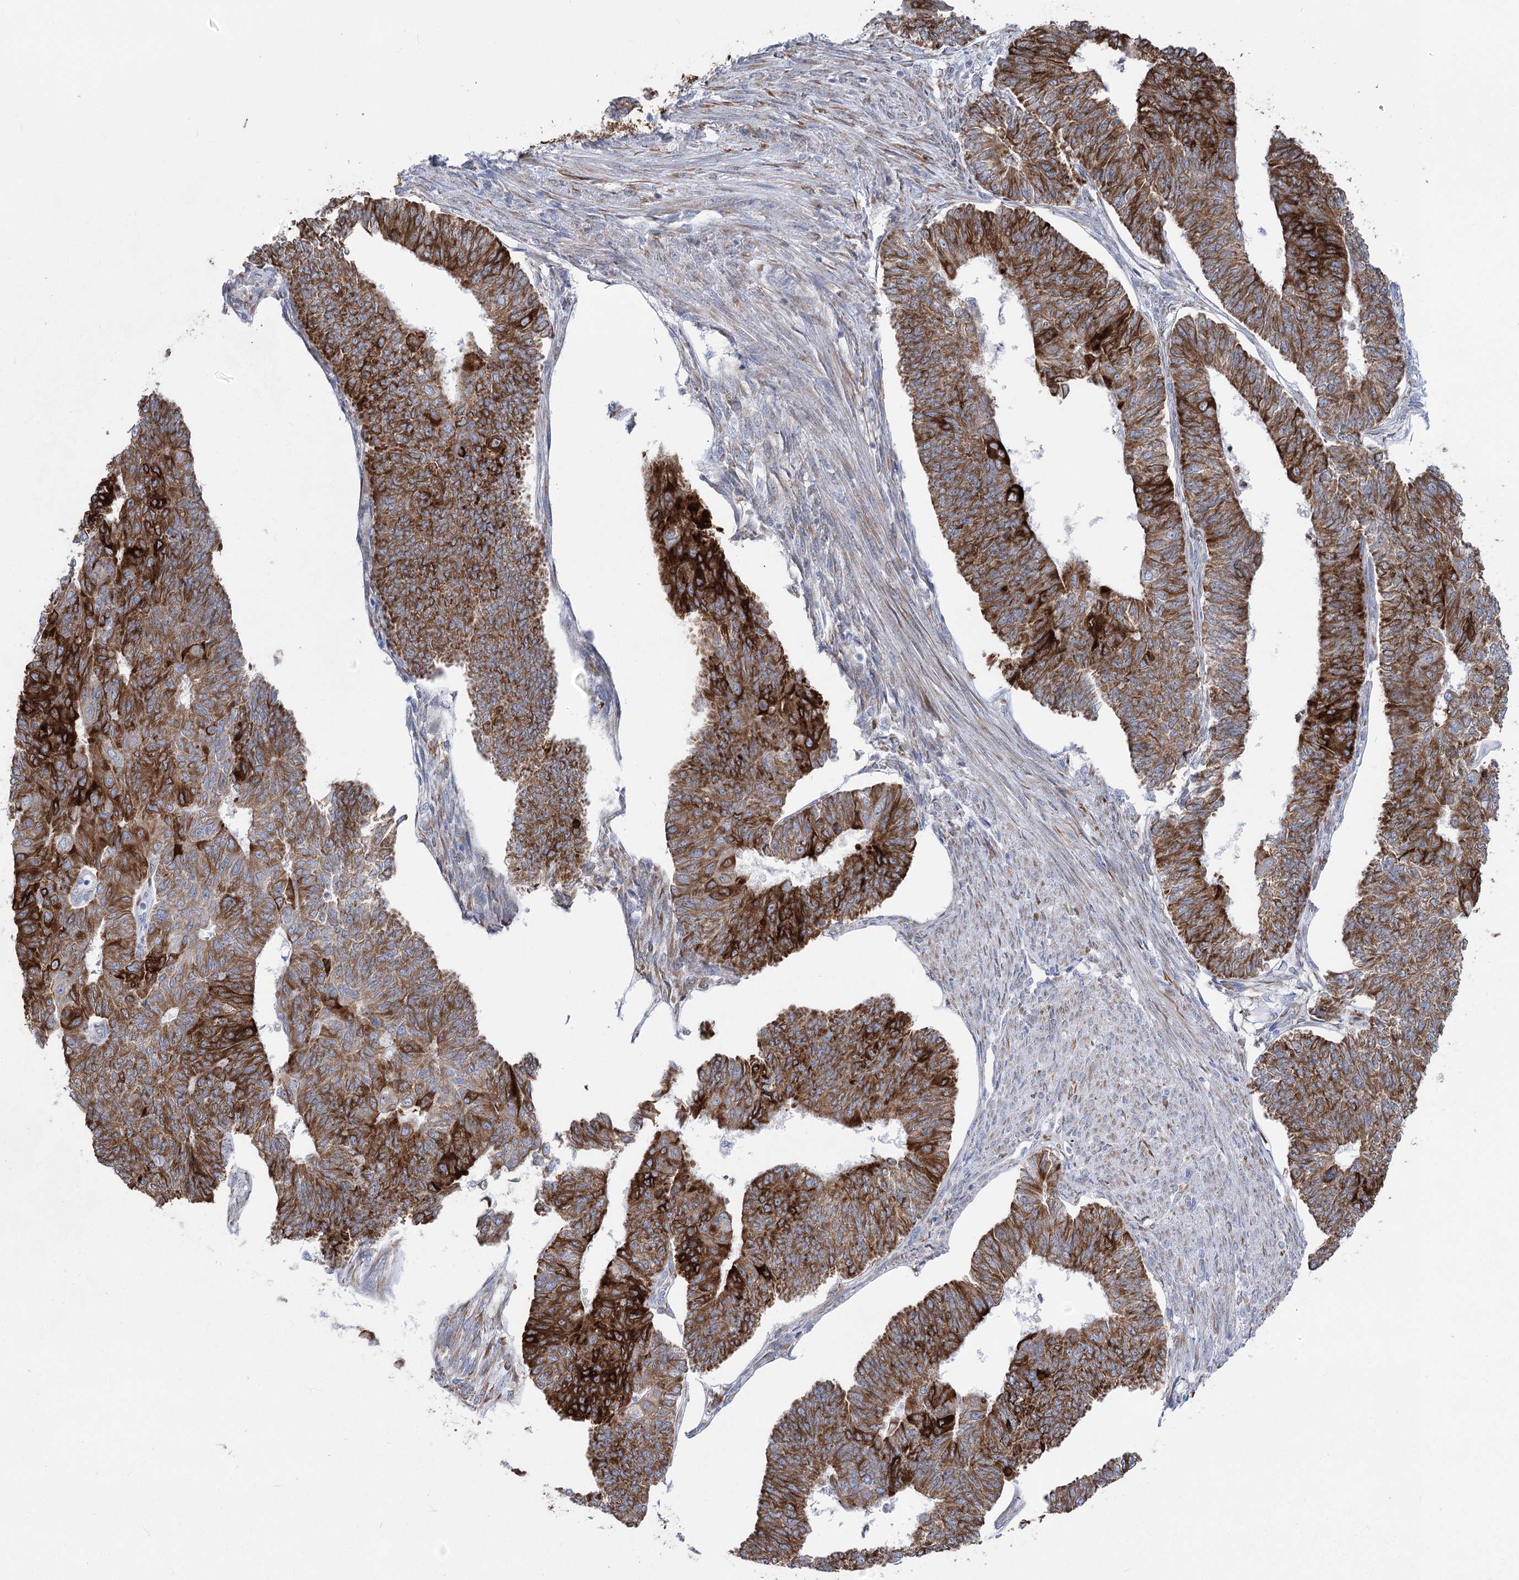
{"staining": {"intensity": "strong", "quantity": ">75%", "location": "cytoplasmic/membranous"}, "tissue": "endometrial cancer", "cell_type": "Tumor cells", "image_type": "cancer", "snomed": [{"axis": "morphology", "description": "Adenocarcinoma, NOS"}, {"axis": "topography", "description": "Endometrium"}], "caption": "Protein analysis of endometrial cancer (adenocarcinoma) tissue demonstrates strong cytoplasmic/membranous expression in approximately >75% of tumor cells. The staining was performed using DAB to visualize the protein expression in brown, while the nuclei were stained in blue with hematoxylin (Magnification: 20x).", "gene": "YTHDC2", "patient": {"sex": "female", "age": 32}}